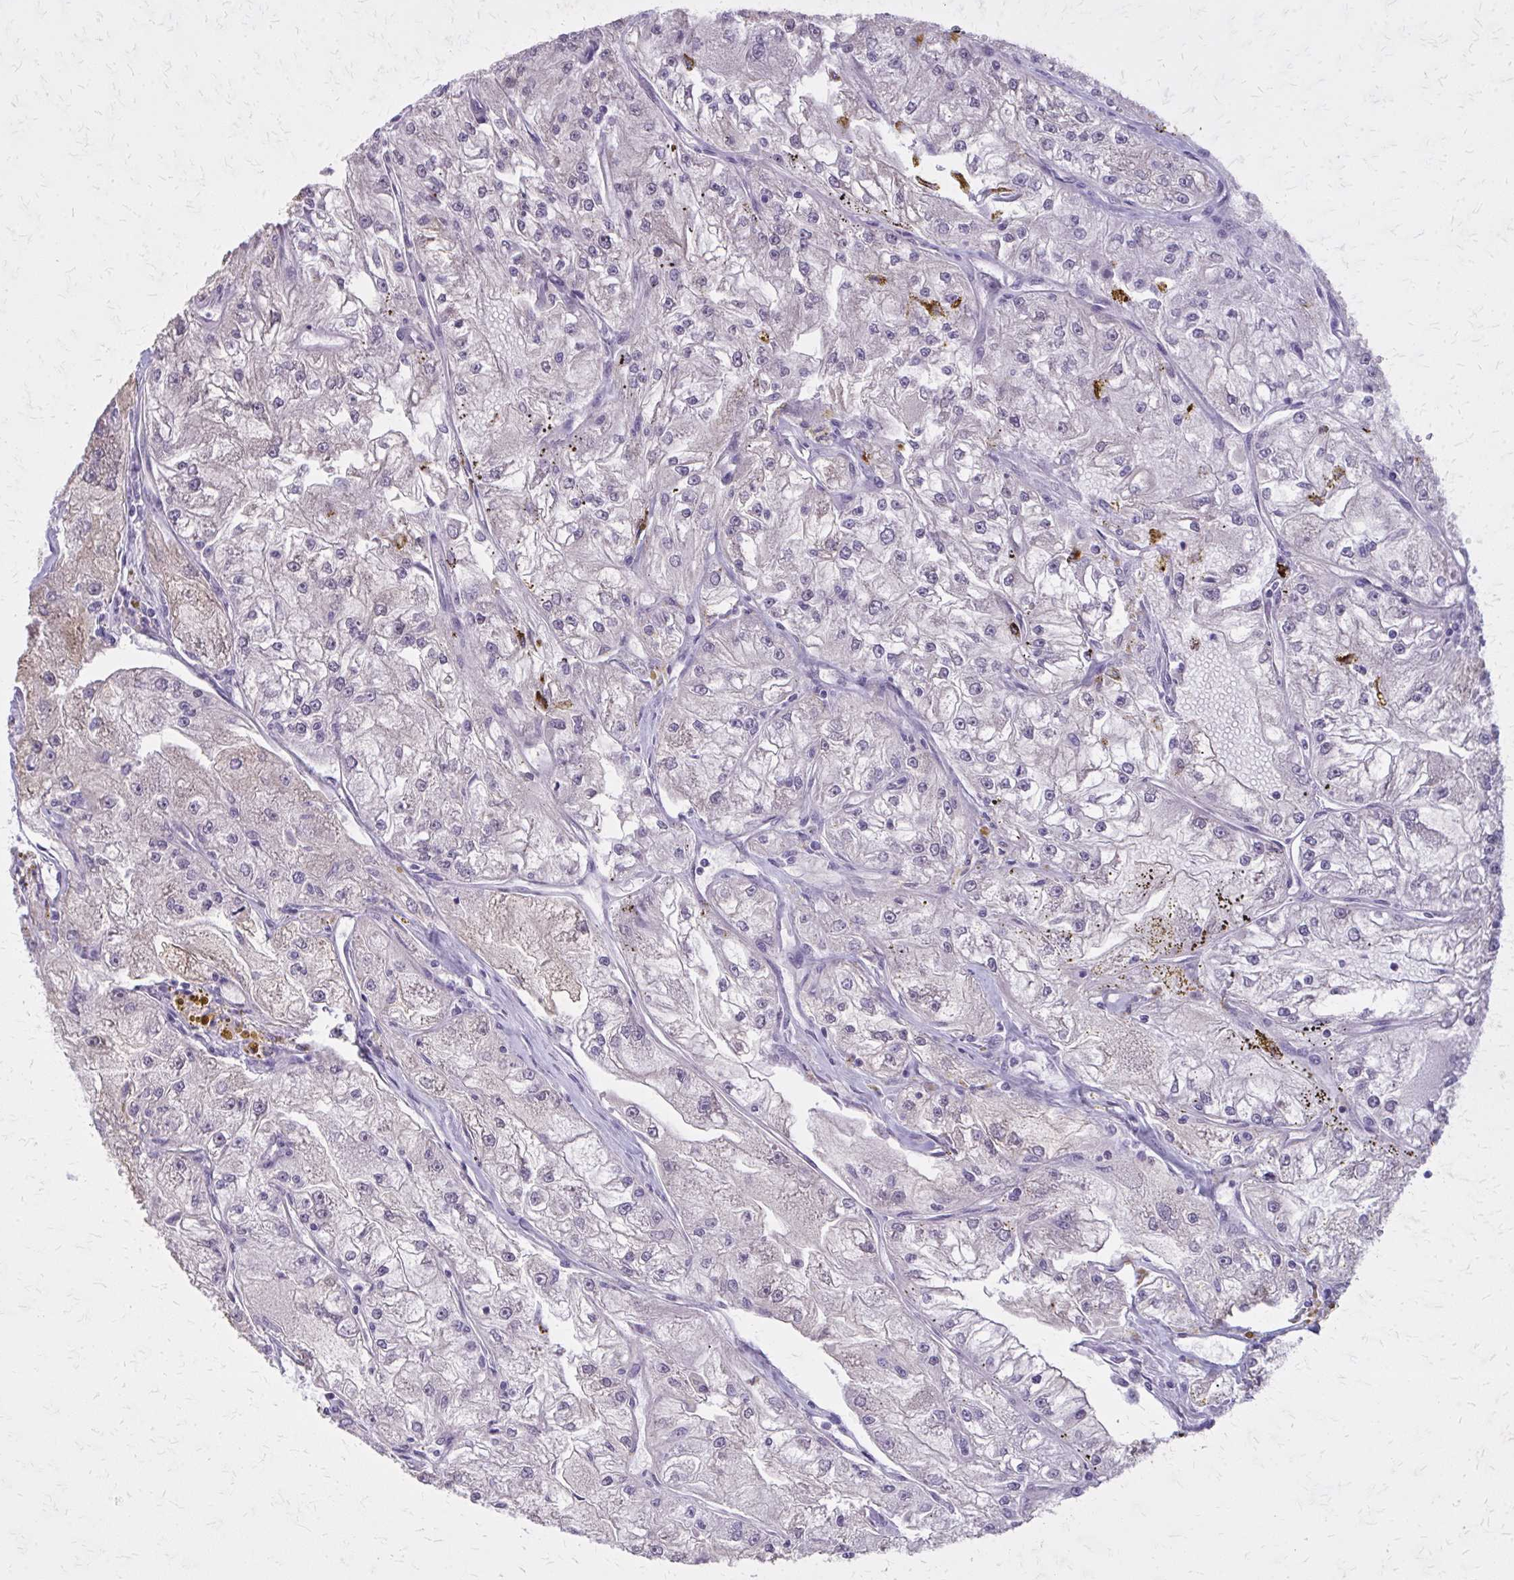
{"staining": {"intensity": "negative", "quantity": "none", "location": "none"}, "tissue": "renal cancer", "cell_type": "Tumor cells", "image_type": "cancer", "snomed": [{"axis": "morphology", "description": "Adenocarcinoma, NOS"}, {"axis": "topography", "description": "Kidney"}], "caption": "Immunohistochemistry of human renal cancer demonstrates no positivity in tumor cells.", "gene": "PLCB1", "patient": {"sex": "female", "age": 72}}